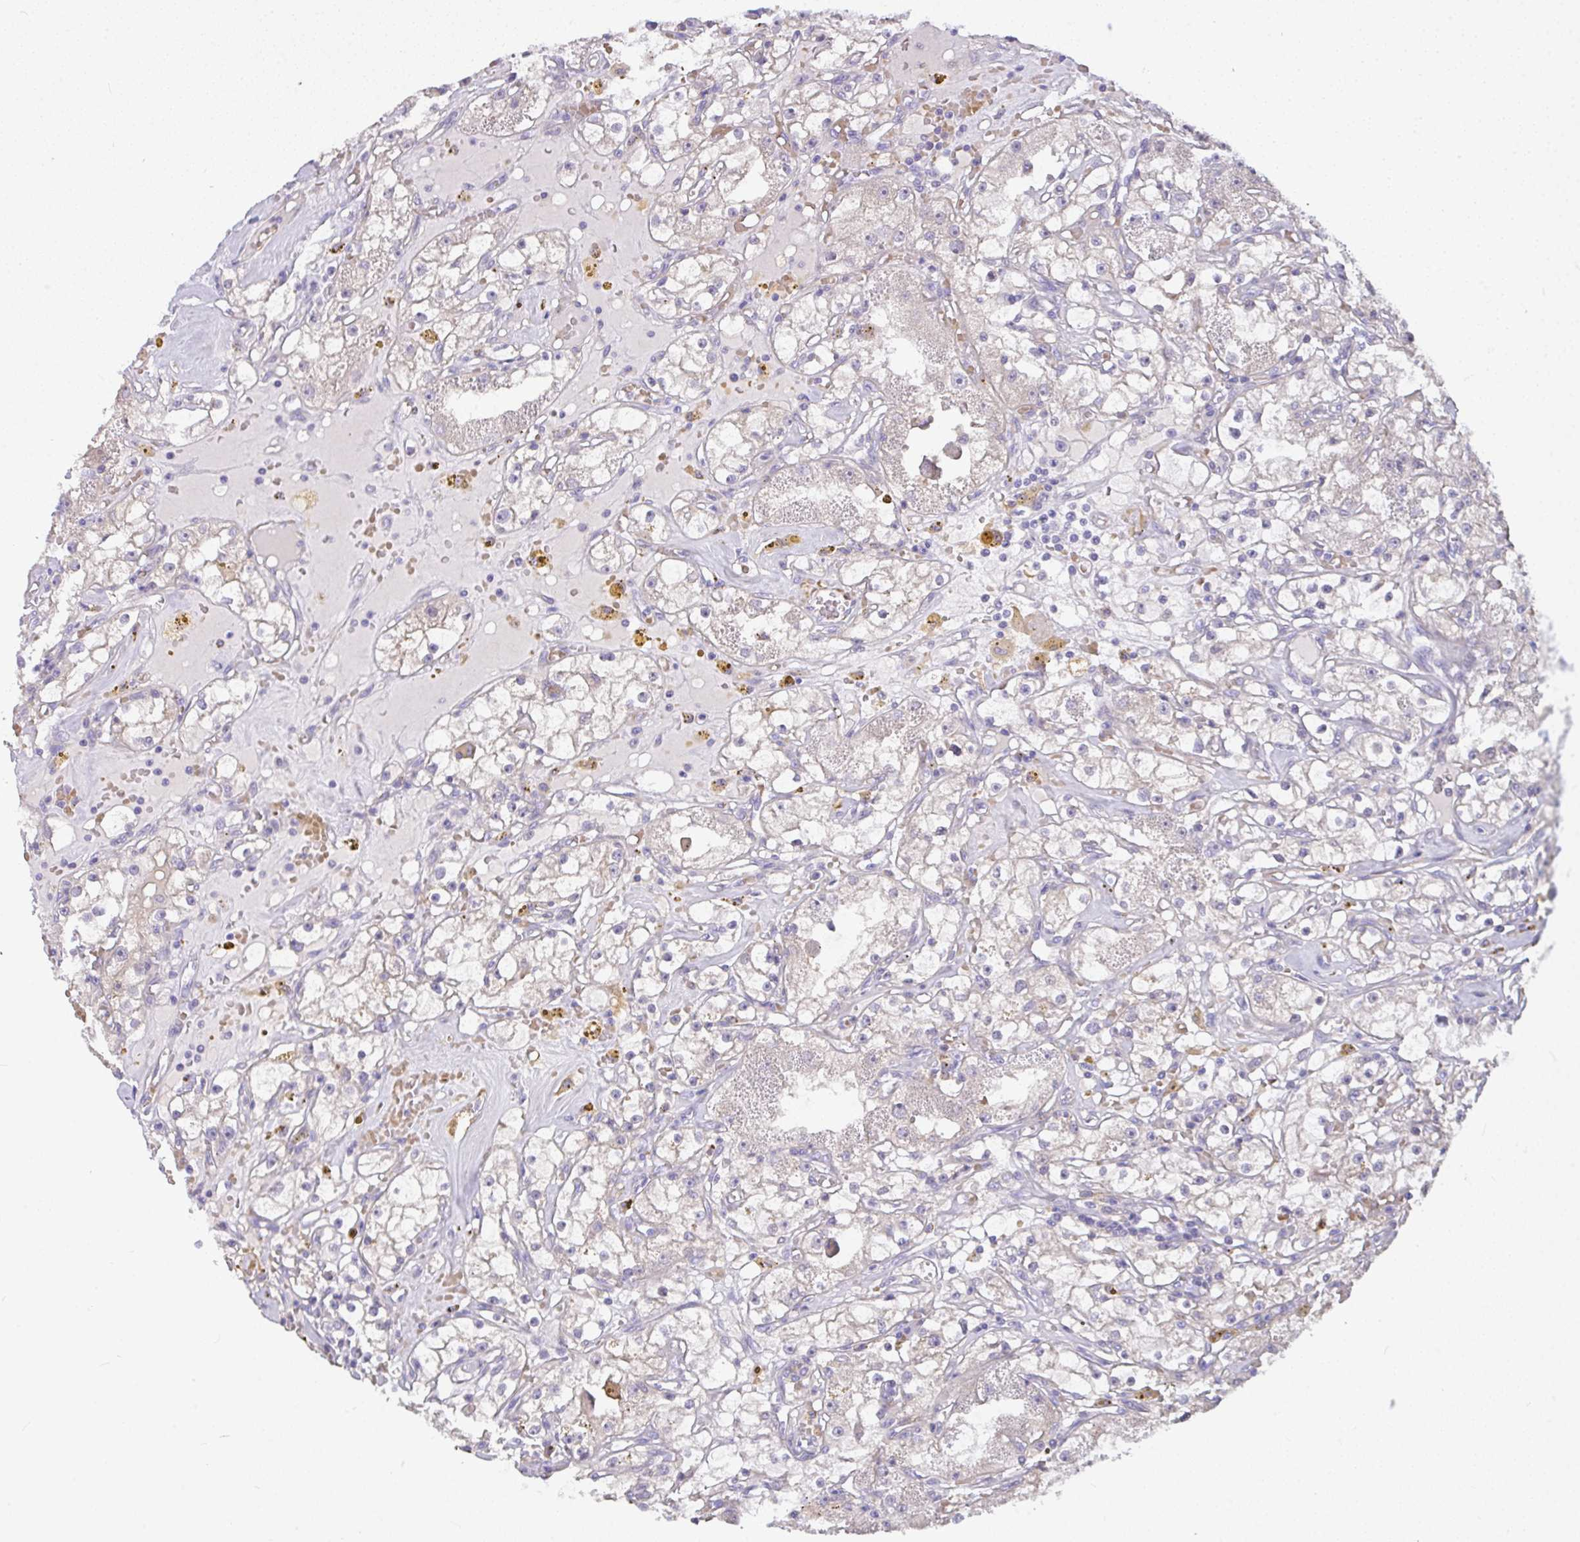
{"staining": {"intensity": "negative", "quantity": "none", "location": "none"}, "tissue": "renal cancer", "cell_type": "Tumor cells", "image_type": "cancer", "snomed": [{"axis": "morphology", "description": "Adenocarcinoma, NOS"}, {"axis": "topography", "description": "Kidney"}], "caption": "Tumor cells show no significant protein positivity in renal cancer.", "gene": "MOCS1", "patient": {"sex": "male", "age": 56}}